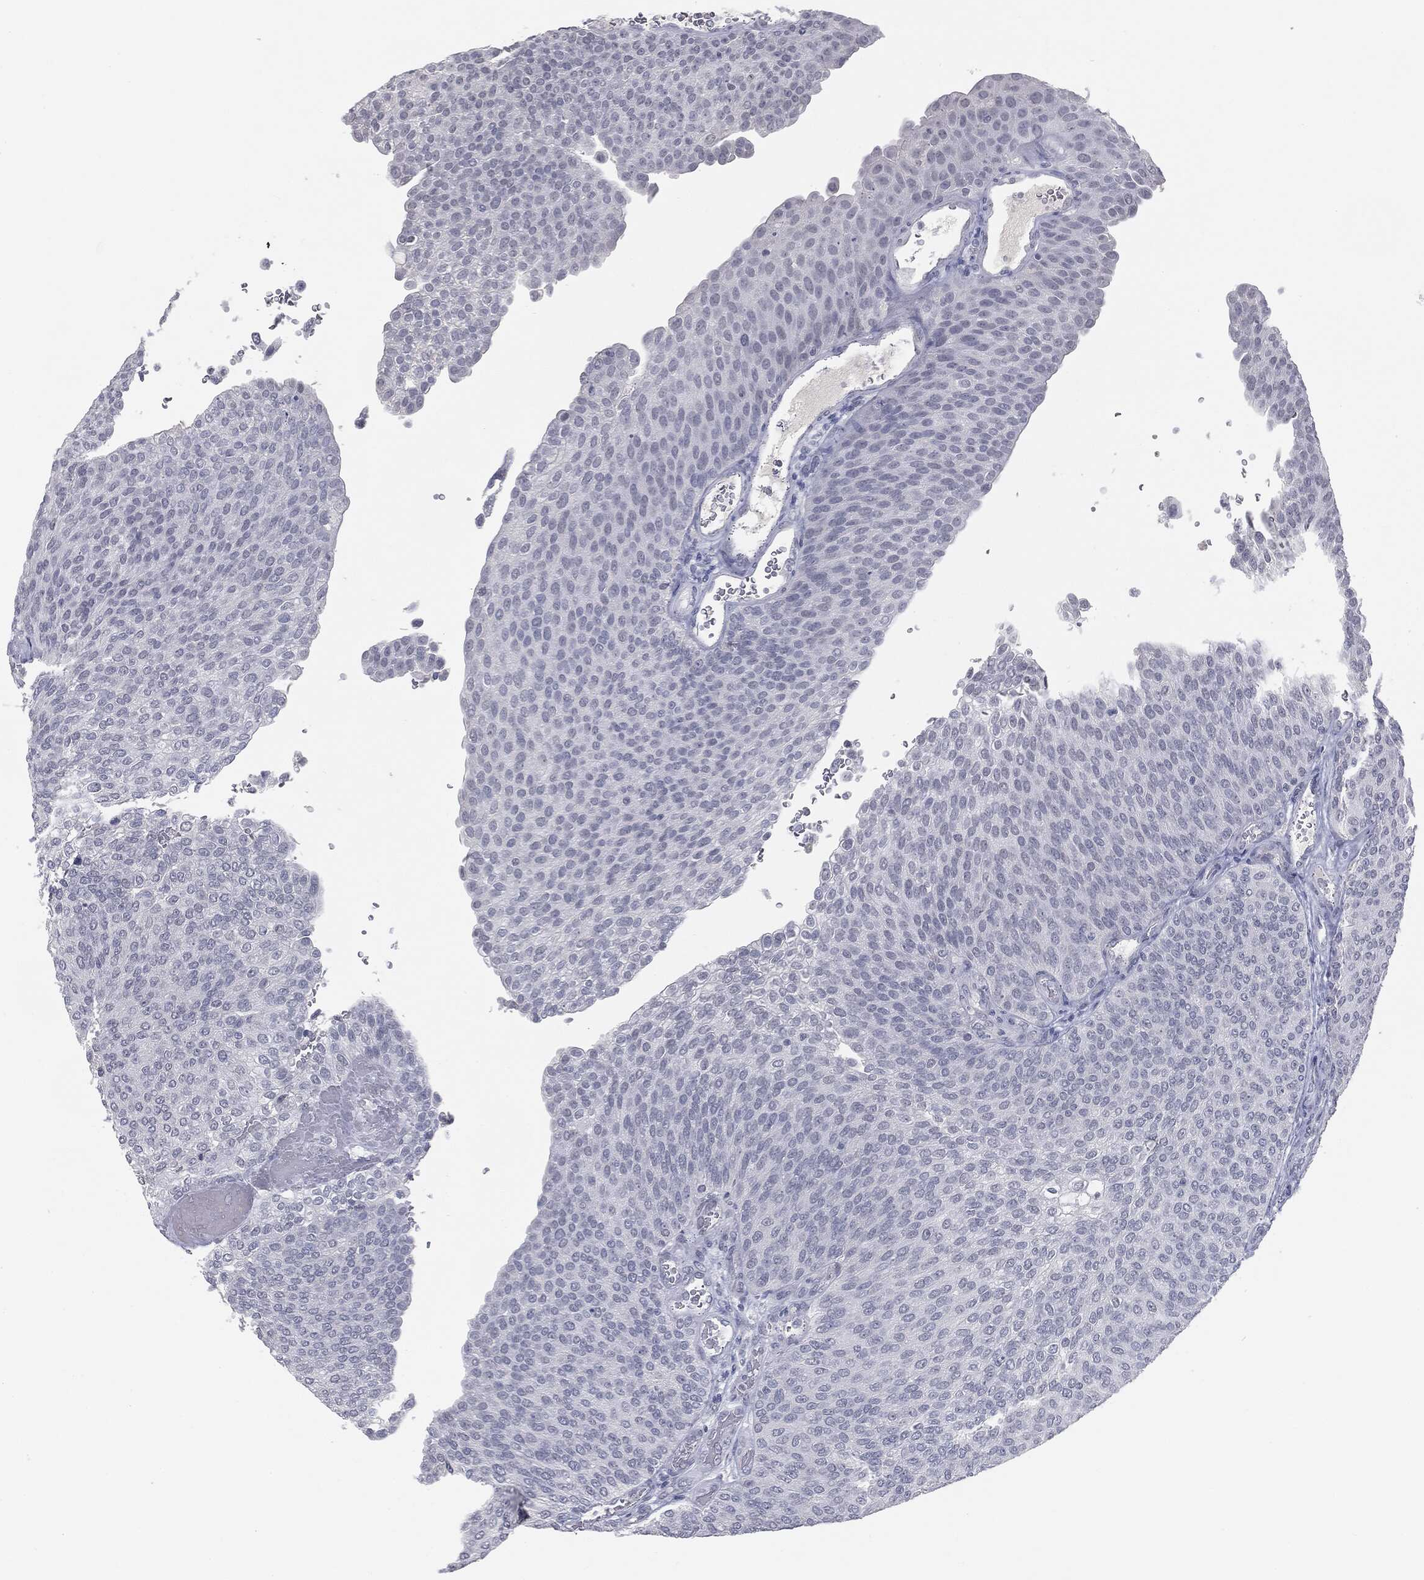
{"staining": {"intensity": "negative", "quantity": "none", "location": "none"}, "tissue": "urothelial cancer", "cell_type": "Tumor cells", "image_type": "cancer", "snomed": [{"axis": "morphology", "description": "Urothelial carcinoma, High grade"}, {"axis": "topography", "description": "Urinary bladder"}], "caption": "Urothelial cancer stained for a protein using IHC exhibits no expression tumor cells.", "gene": "PRAME", "patient": {"sex": "female", "age": 79}}